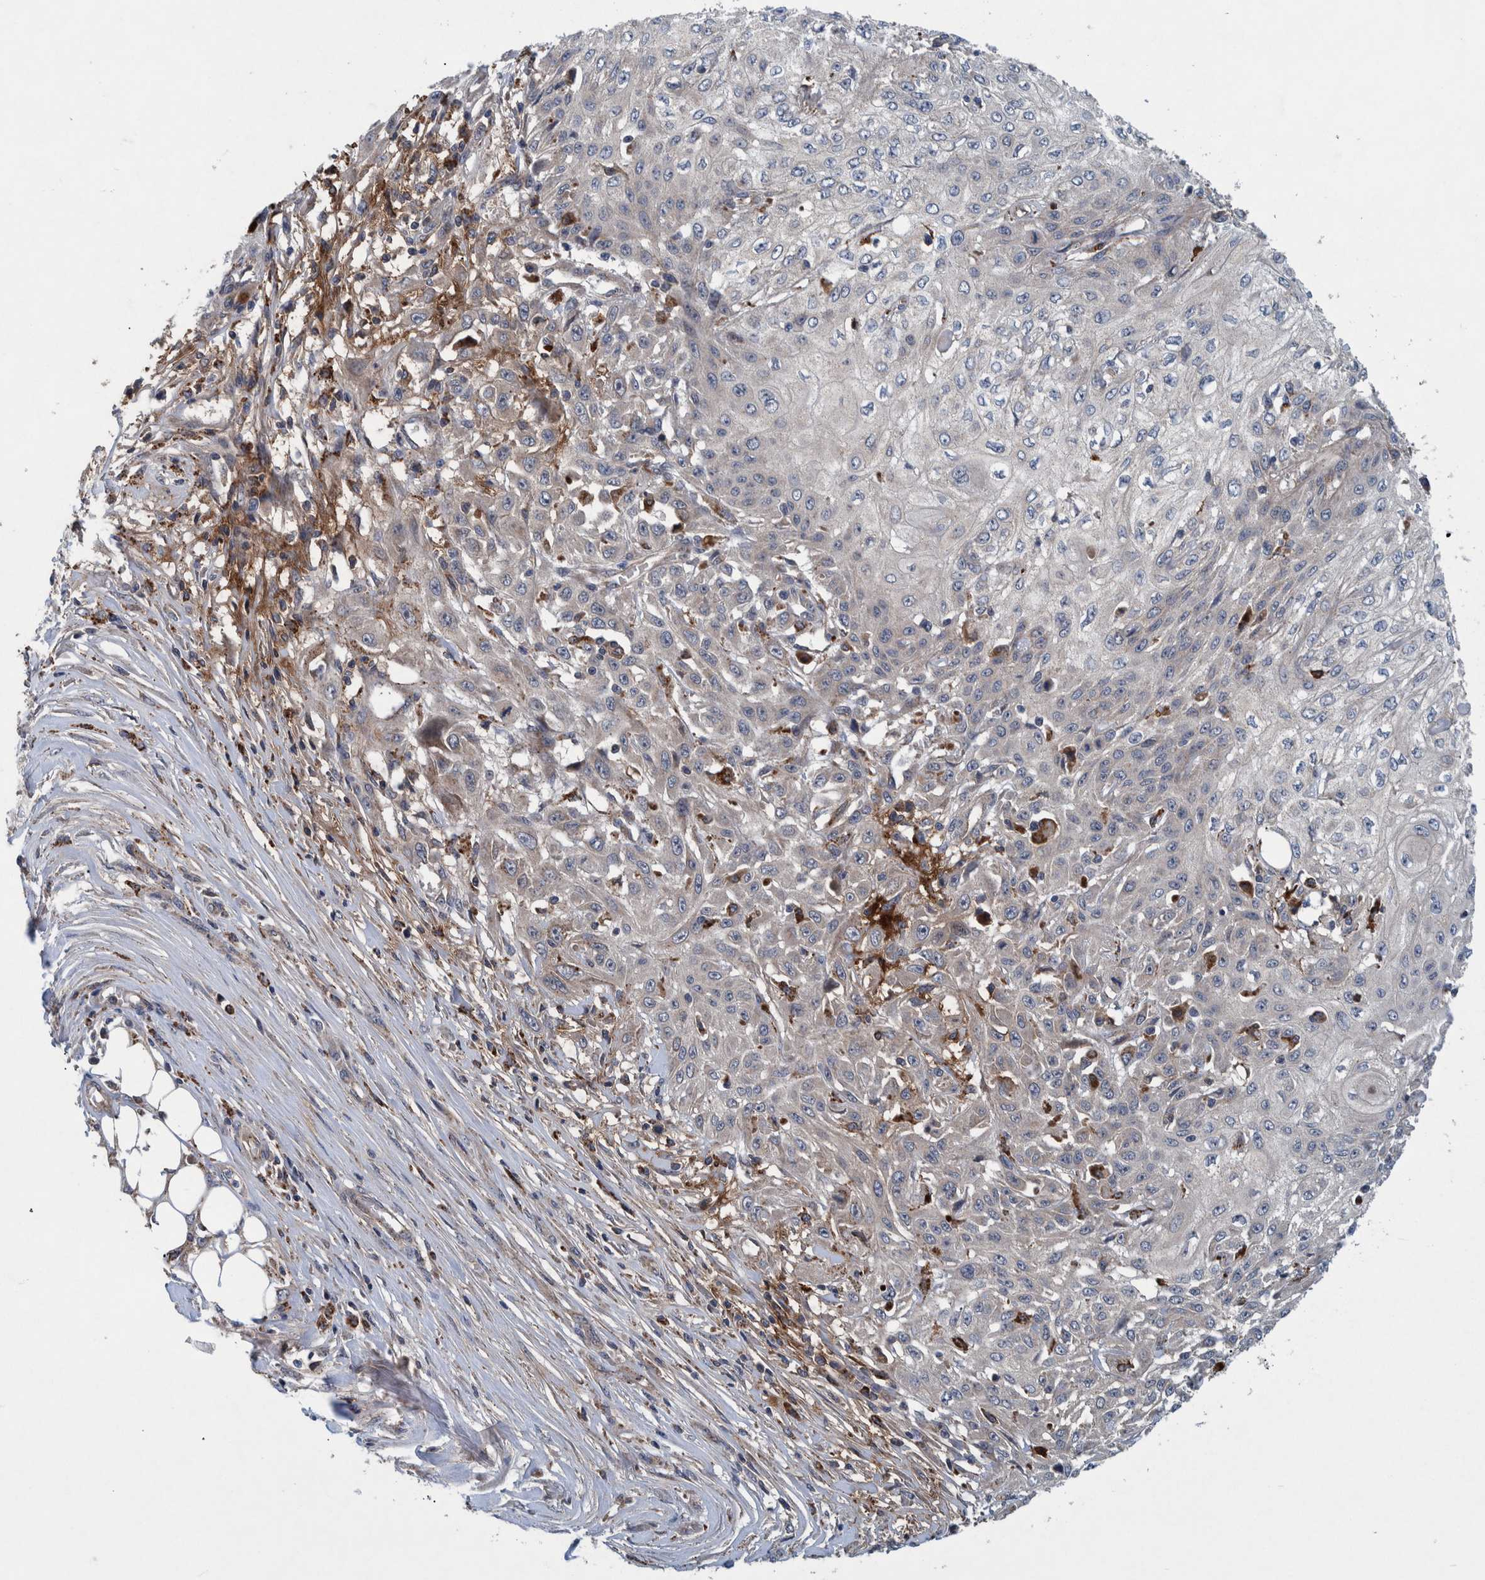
{"staining": {"intensity": "negative", "quantity": "none", "location": "none"}, "tissue": "skin cancer", "cell_type": "Tumor cells", "image_type": "cancer", "snomed": [{"axis": "morphology", "description": "Squamous cell carcinoma, NOS"}, {"axis": "morphology", "description": "Squamous cell carcinoma, metastatic, NOS"}, {"axis": "topography", "description": "Skin"}, {"axis": "topography", "description": "Lymph node"}], "caption": "There is no significant staining in tumor cells of squamous cell carcinoma (skin). (Immunohistochemistry, brightfield microscopy, high magnification).", "gene": "ITIH3", "patient": {"sex": "male", "age": 75}}